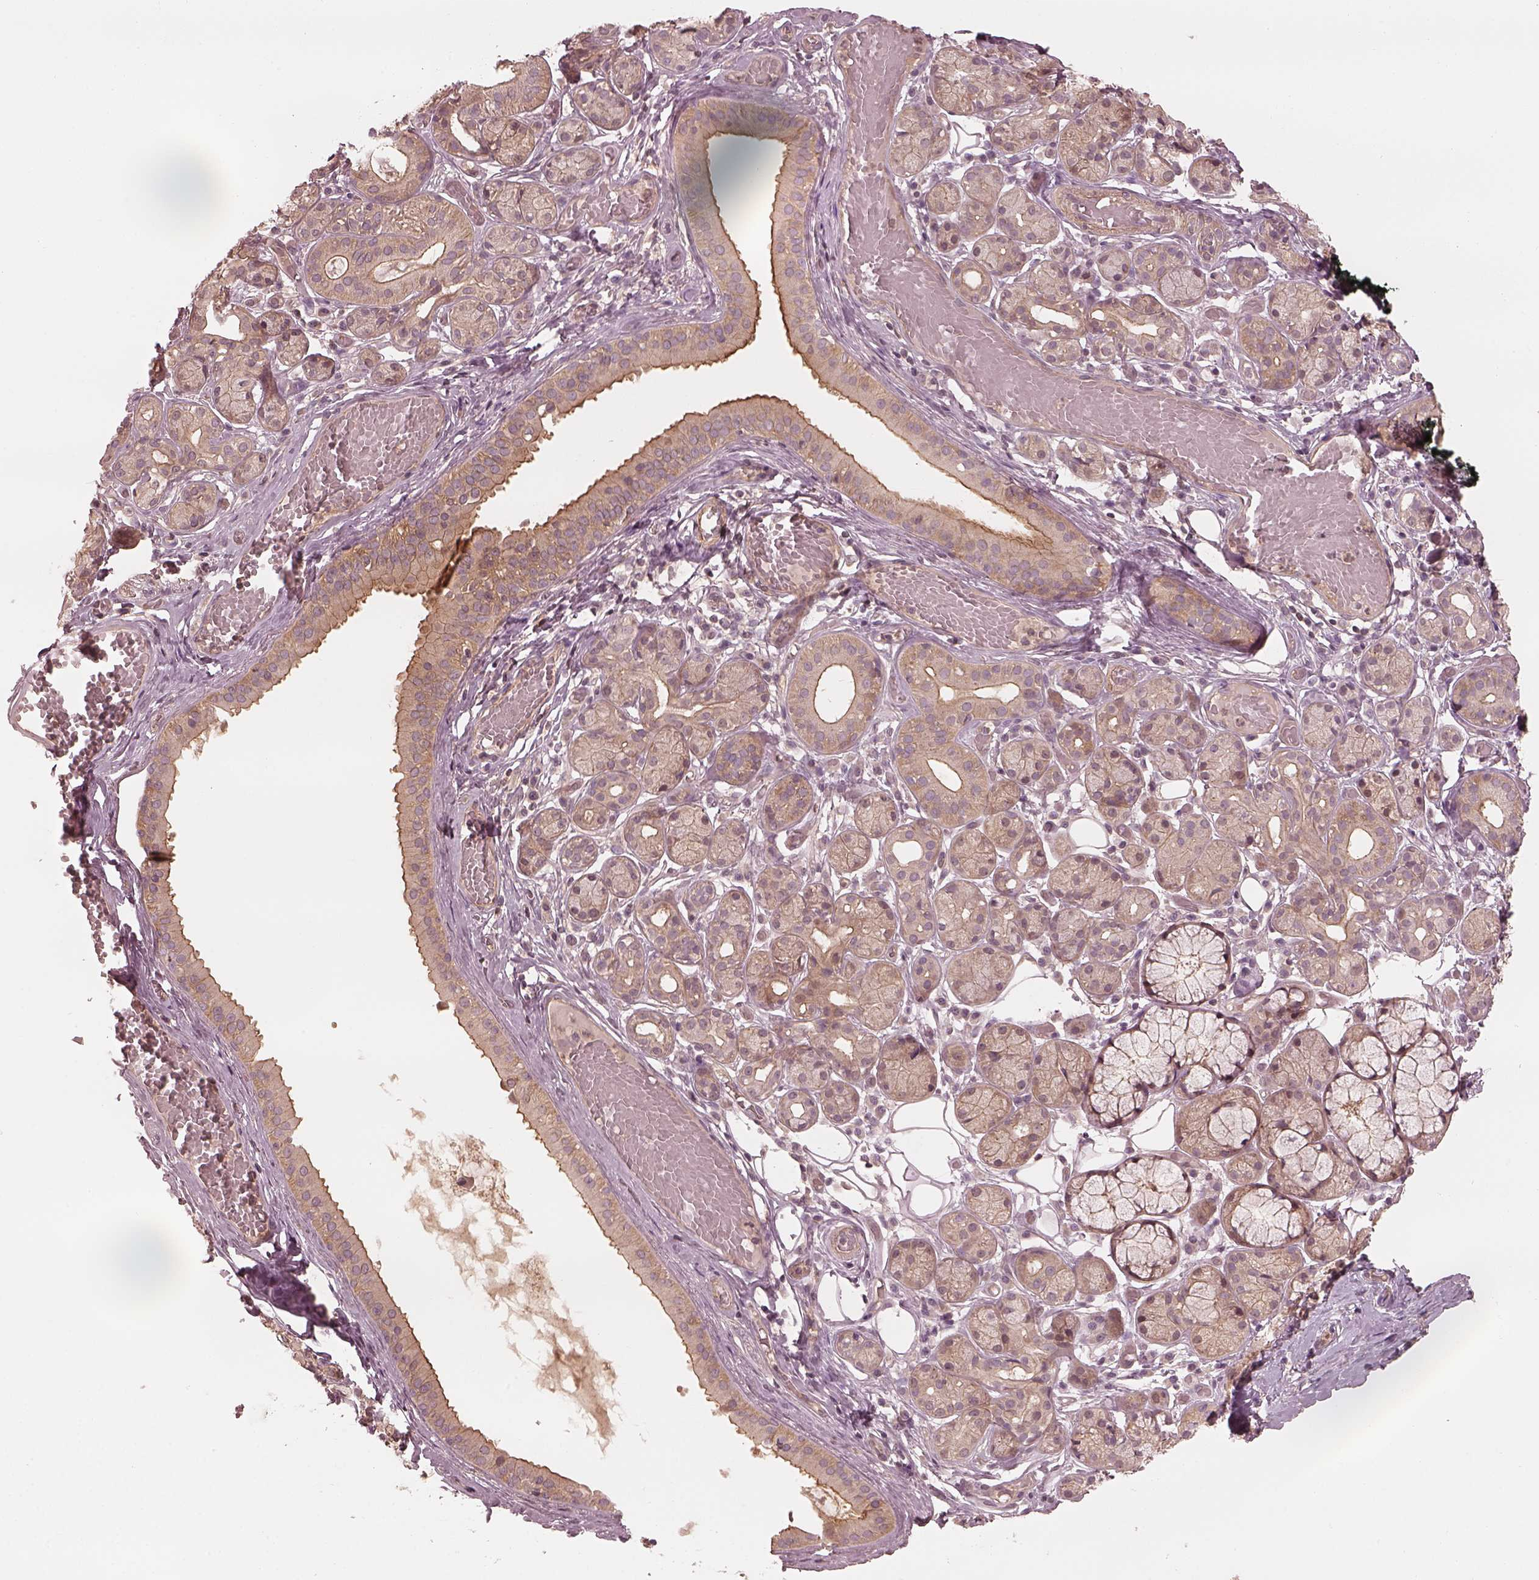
{"staining": {"intensity": "weak", "quantity": "25%-75%", "location": "cytoplasmic/membranous"}, "tissue": "salivary gland", "cell_type": "Glandular cells", "image_type": "normal", "snomed": [{"axis": "morphology", "description": "Normal tissue, NOS"}, {"axis": "topography", "description": "Salivary gland"}, {"axis": "topography", "description": "Peripheral nerve tissue"}], "caption": "Immunohistochemical staining of normal salivary gland reveals low levels of weak cytoplasmic/membranous staining in approximately 25%-75% of glandular cells.", "gene": "FAM107B", "patient": {"sex": "male", "age": 71}}